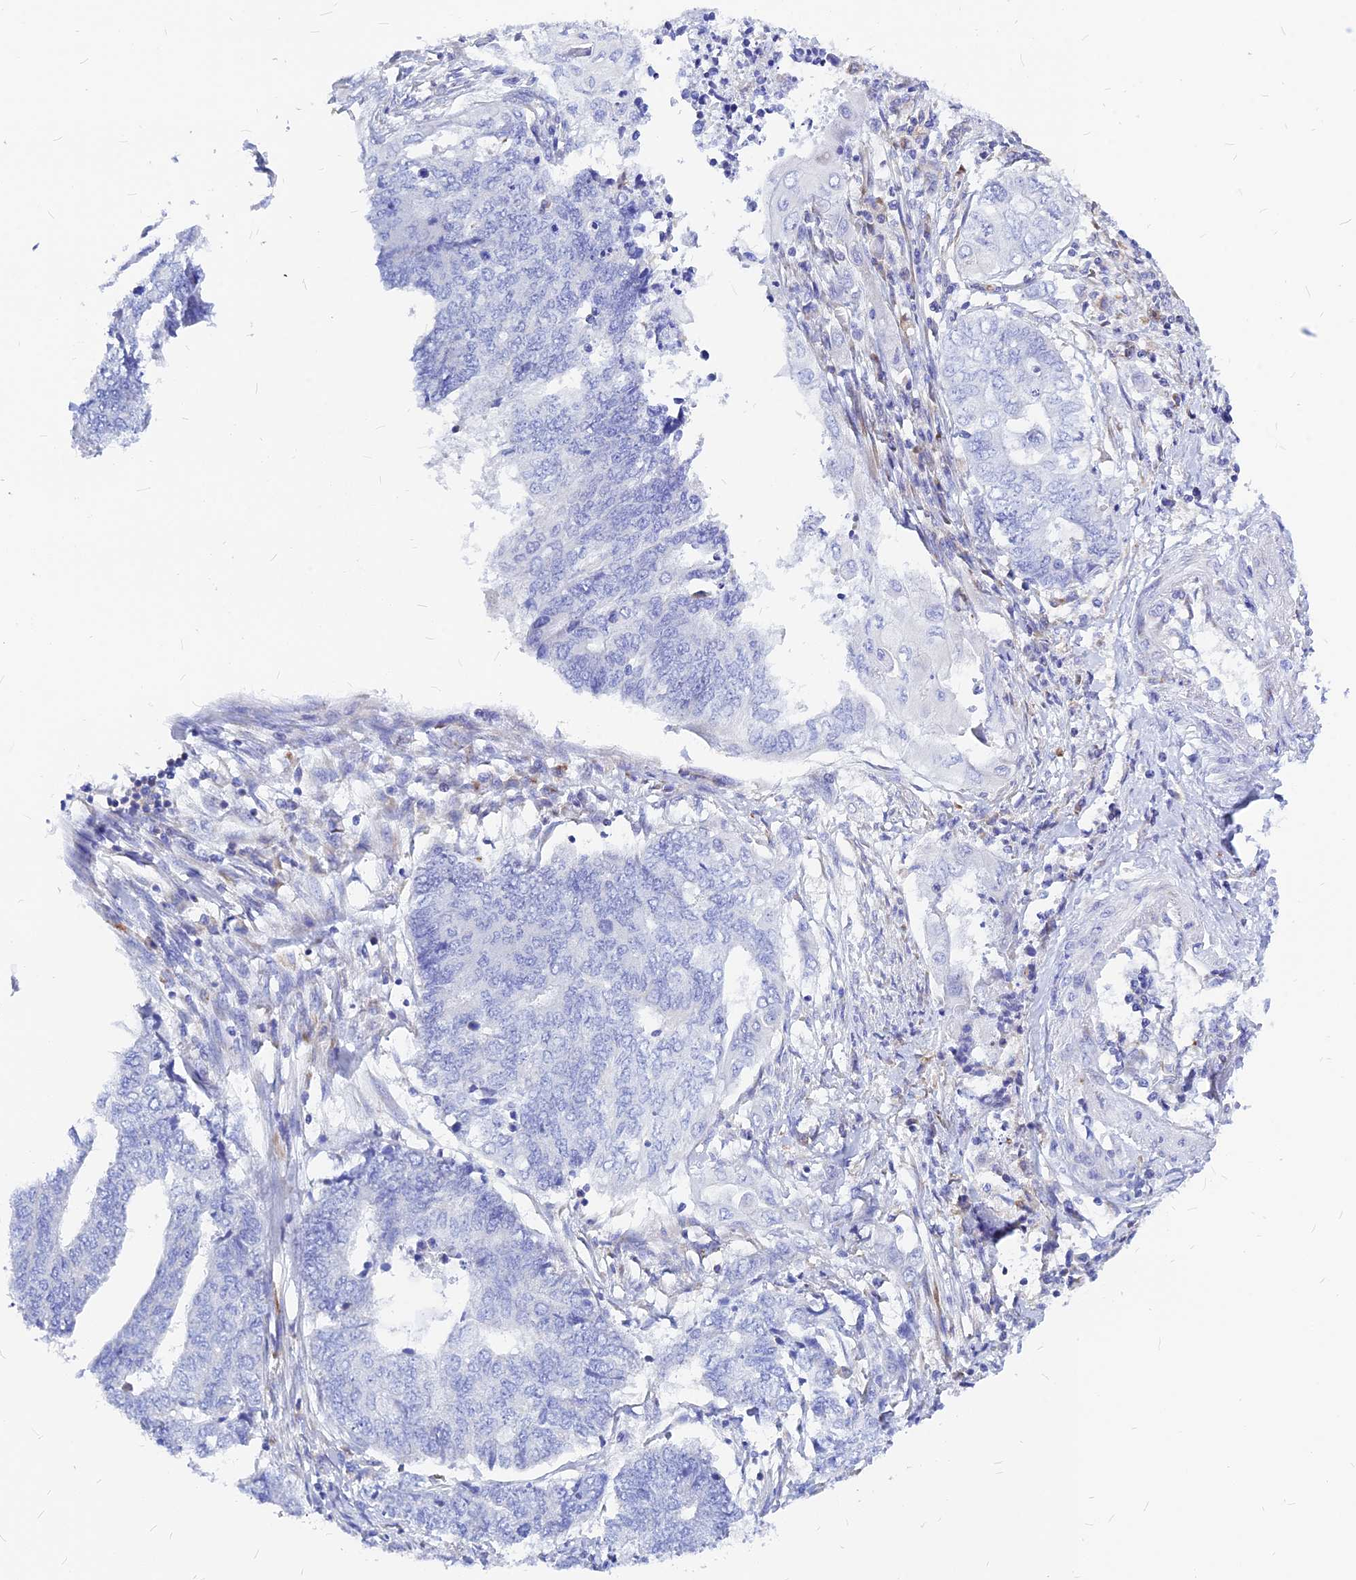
{"staining": {"intensity": "negative", "quantity": "none", "location": "none"}, "tissue": "endometrial cancer", "cell_type": "Tumor cells", "image_type": "cancer", "snomed": [{"axis": "morphology", "description": "Adenocarcinoma, NOS"}, {"axis": "topography", "description": "Uterus"}, {"axis": "topography", "description": "Endometrium"}], "caption": "High power microscopy micrograph of an immunohistochemistry histopathology image of endometrial cancer (adenocarcinoma), revealing no significant expression in tumor cells.", "gene": "CNOT6", "patient": {"sex": "female", "age": 70}}